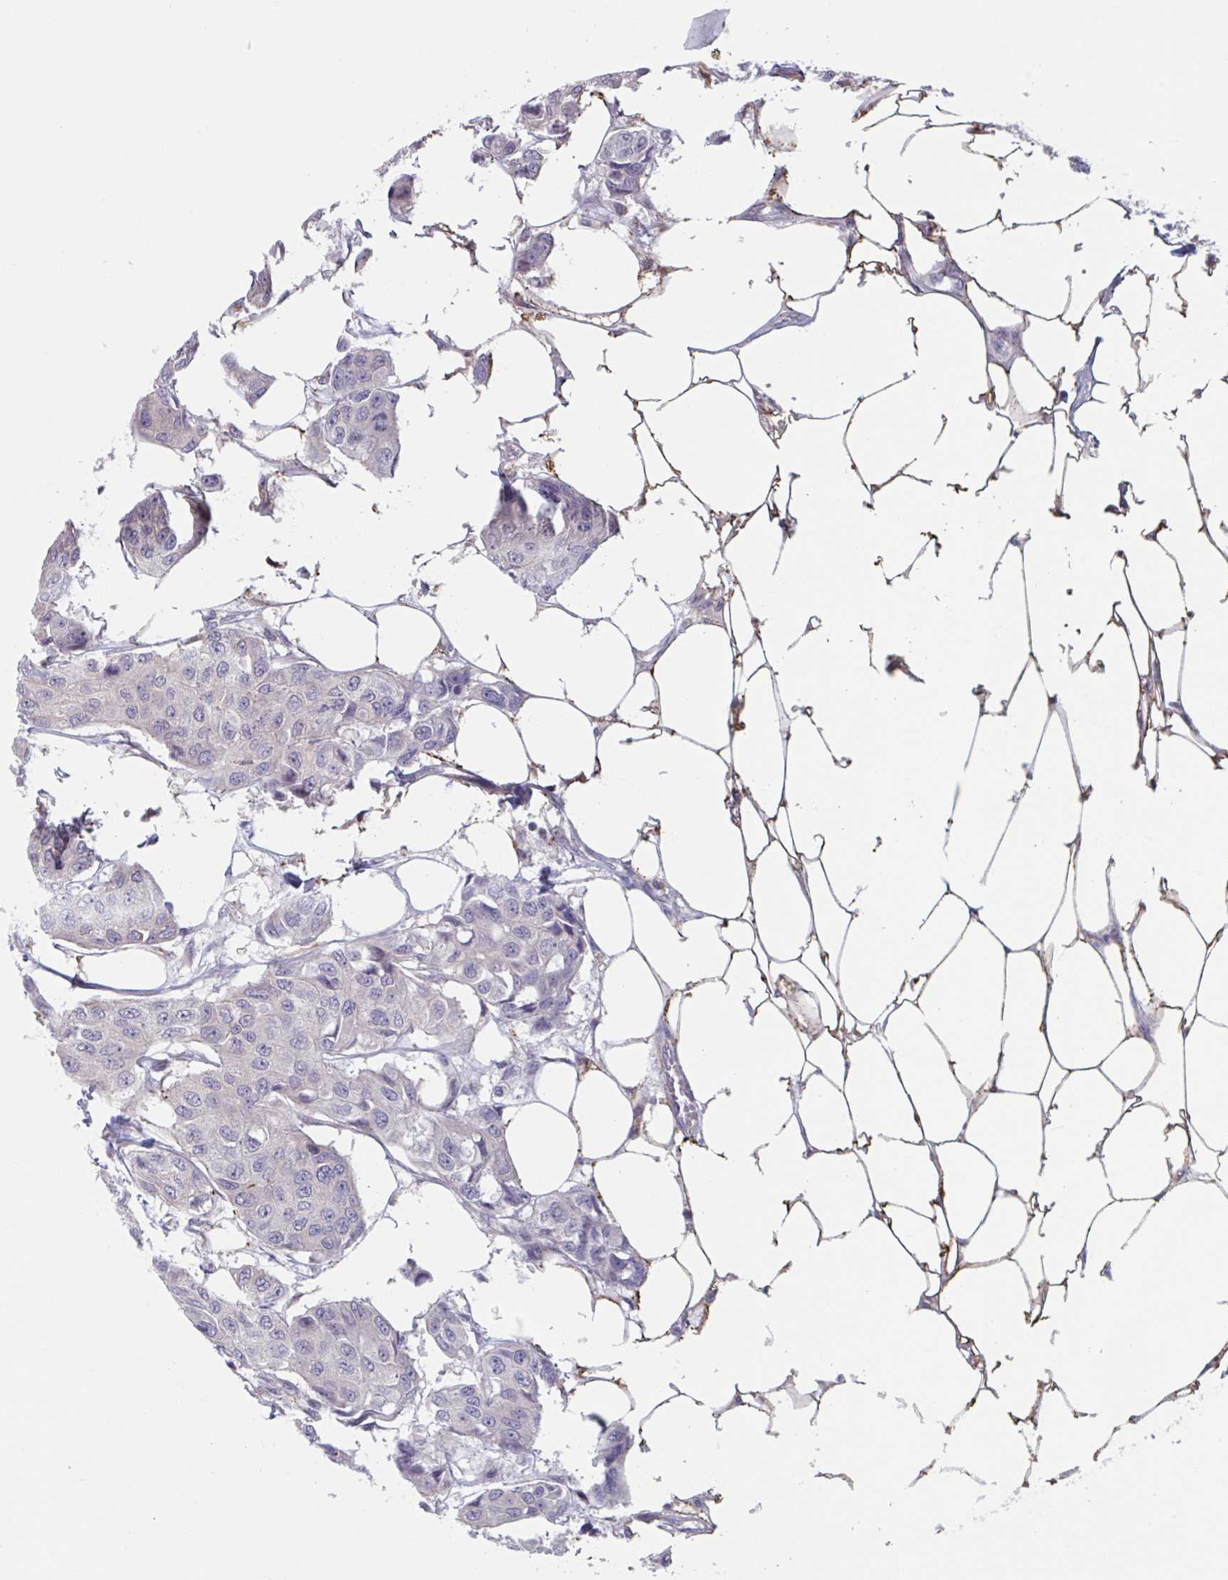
{"staining": {"intensity": "negative", "quantity": "none", "location": "none"}, "tissue": "breast cancer", "cell_type": "Tumor cells", "image_type": "cancer", "snomed": [{"axis": "morphology", "description": "Duct carcinoma"}, {"axis": "topography", "description": "Breast"}, {"axis": "topography", "description": "Lymph node"}], "caption": "A micrograph of human breast cancer (invasive ductal carcinoma) is negative for staining in tumor cells.", "gene": "TNFSF10", "patient": {"sex": "female", "age": 80}}